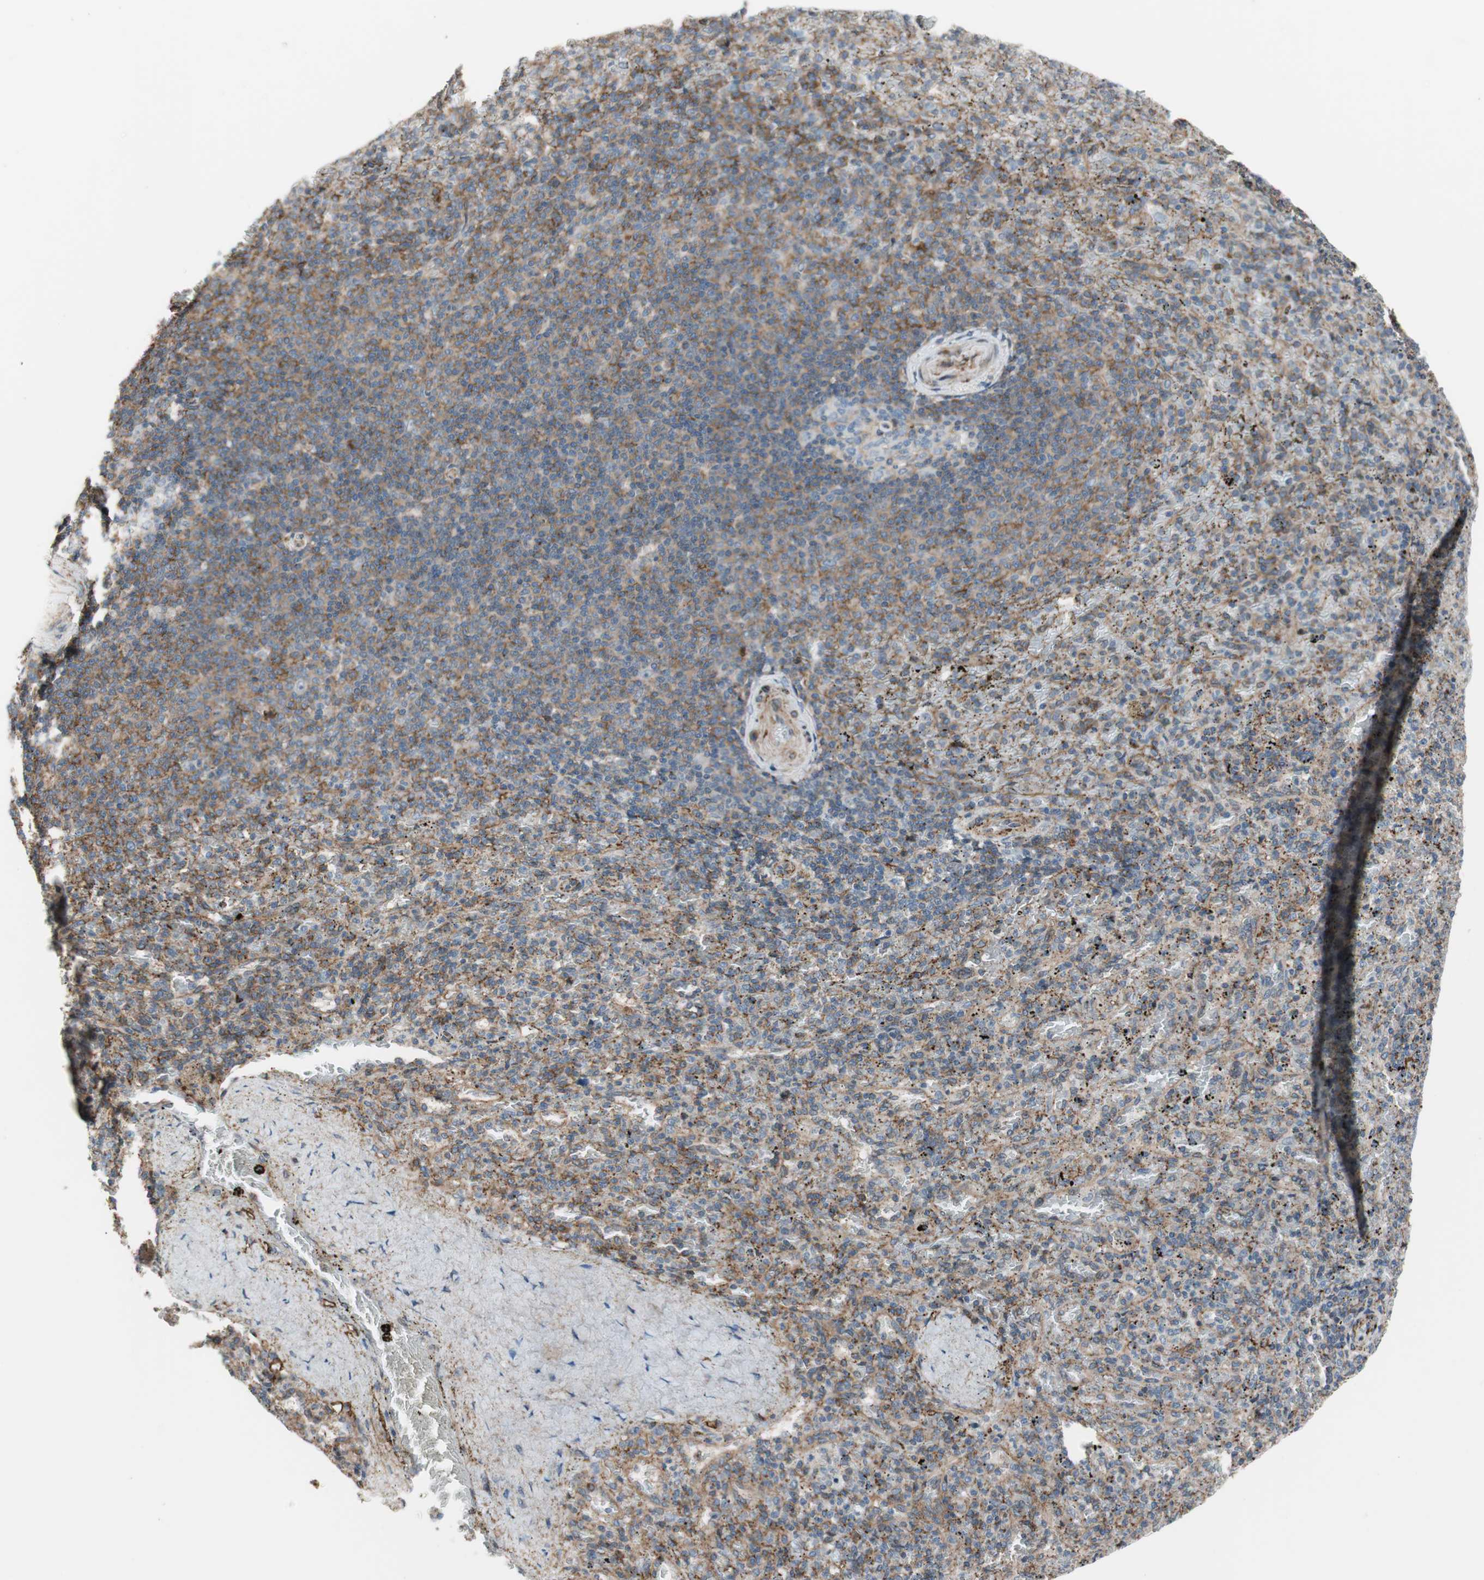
{"staining": {"intensity": "weak", "quantity": "<25%", "location": "cytoplasmic/membranous"}, "tissue": "spleen", "cell_type": "Cells in red pulp", "image_type": "normal", "snomed": [{"axis": "morphology", "description": "Normal tissue, NOS"}, {"axis": "topography", "description": "Spleen"}], "caption": "Immunohistochemical staining of benign human spleen reveals no significant positivity in cells in red pulp.", "gene": "GRHL1", "patient": {"sex": "female", "age": 43}}